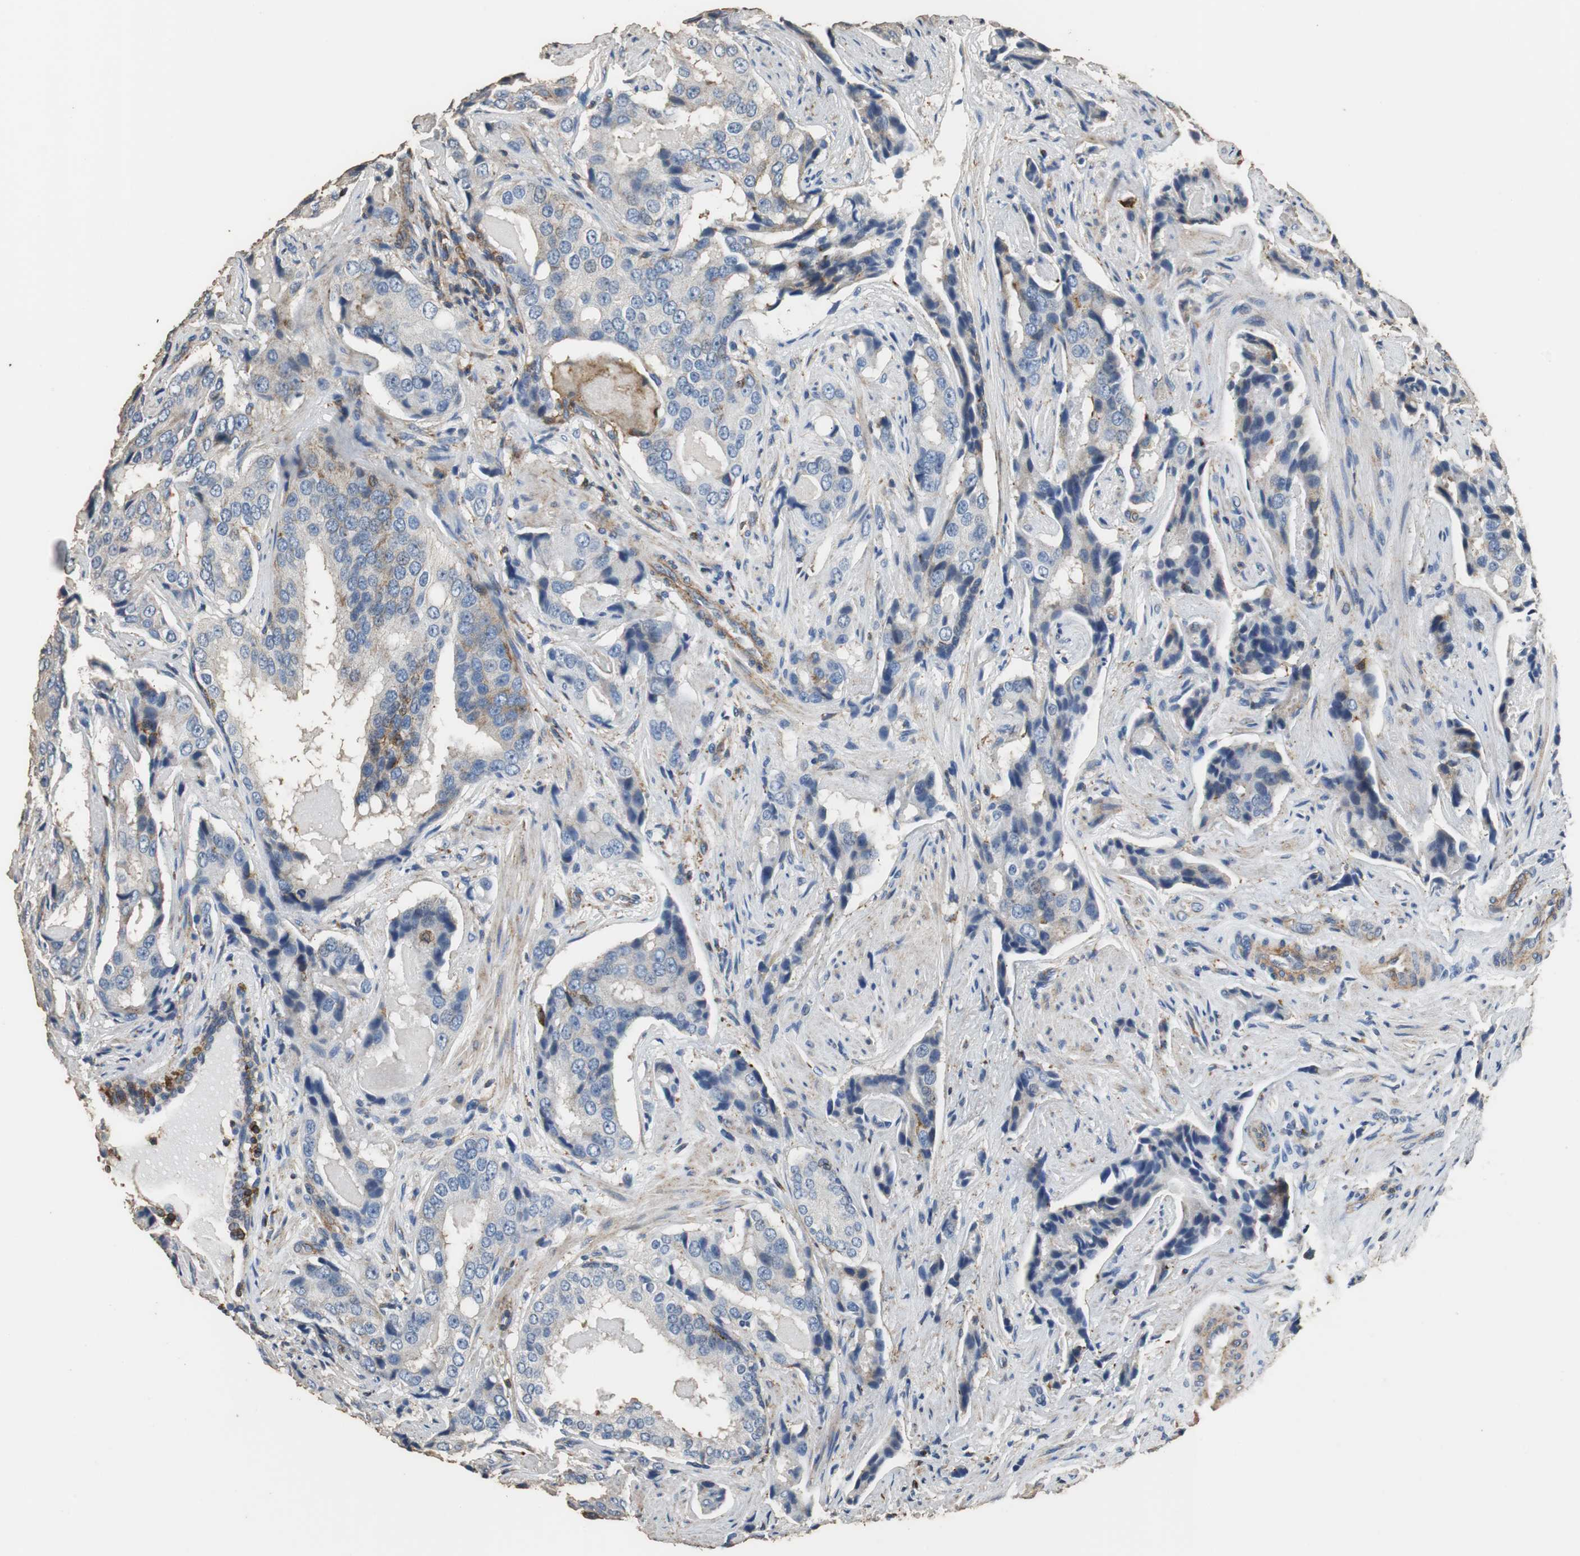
{"staining": {"intensity": "negative", "quantity": "none", "location": "none"}, "tissue": "prostate cancer", "cell_type": "Tumor cells", "image_type": "cancer", "snomed": [{"axis": "morphology", "description": "Adenocarcinoma, High grade"}, {"axis": "topography", "description": "Prostate"}], "caption": "Tumor cells are negative for protein expression in human prostate cancer.", "gene": "PRKRA", "patient": {"sex": "male", "age": 58}}